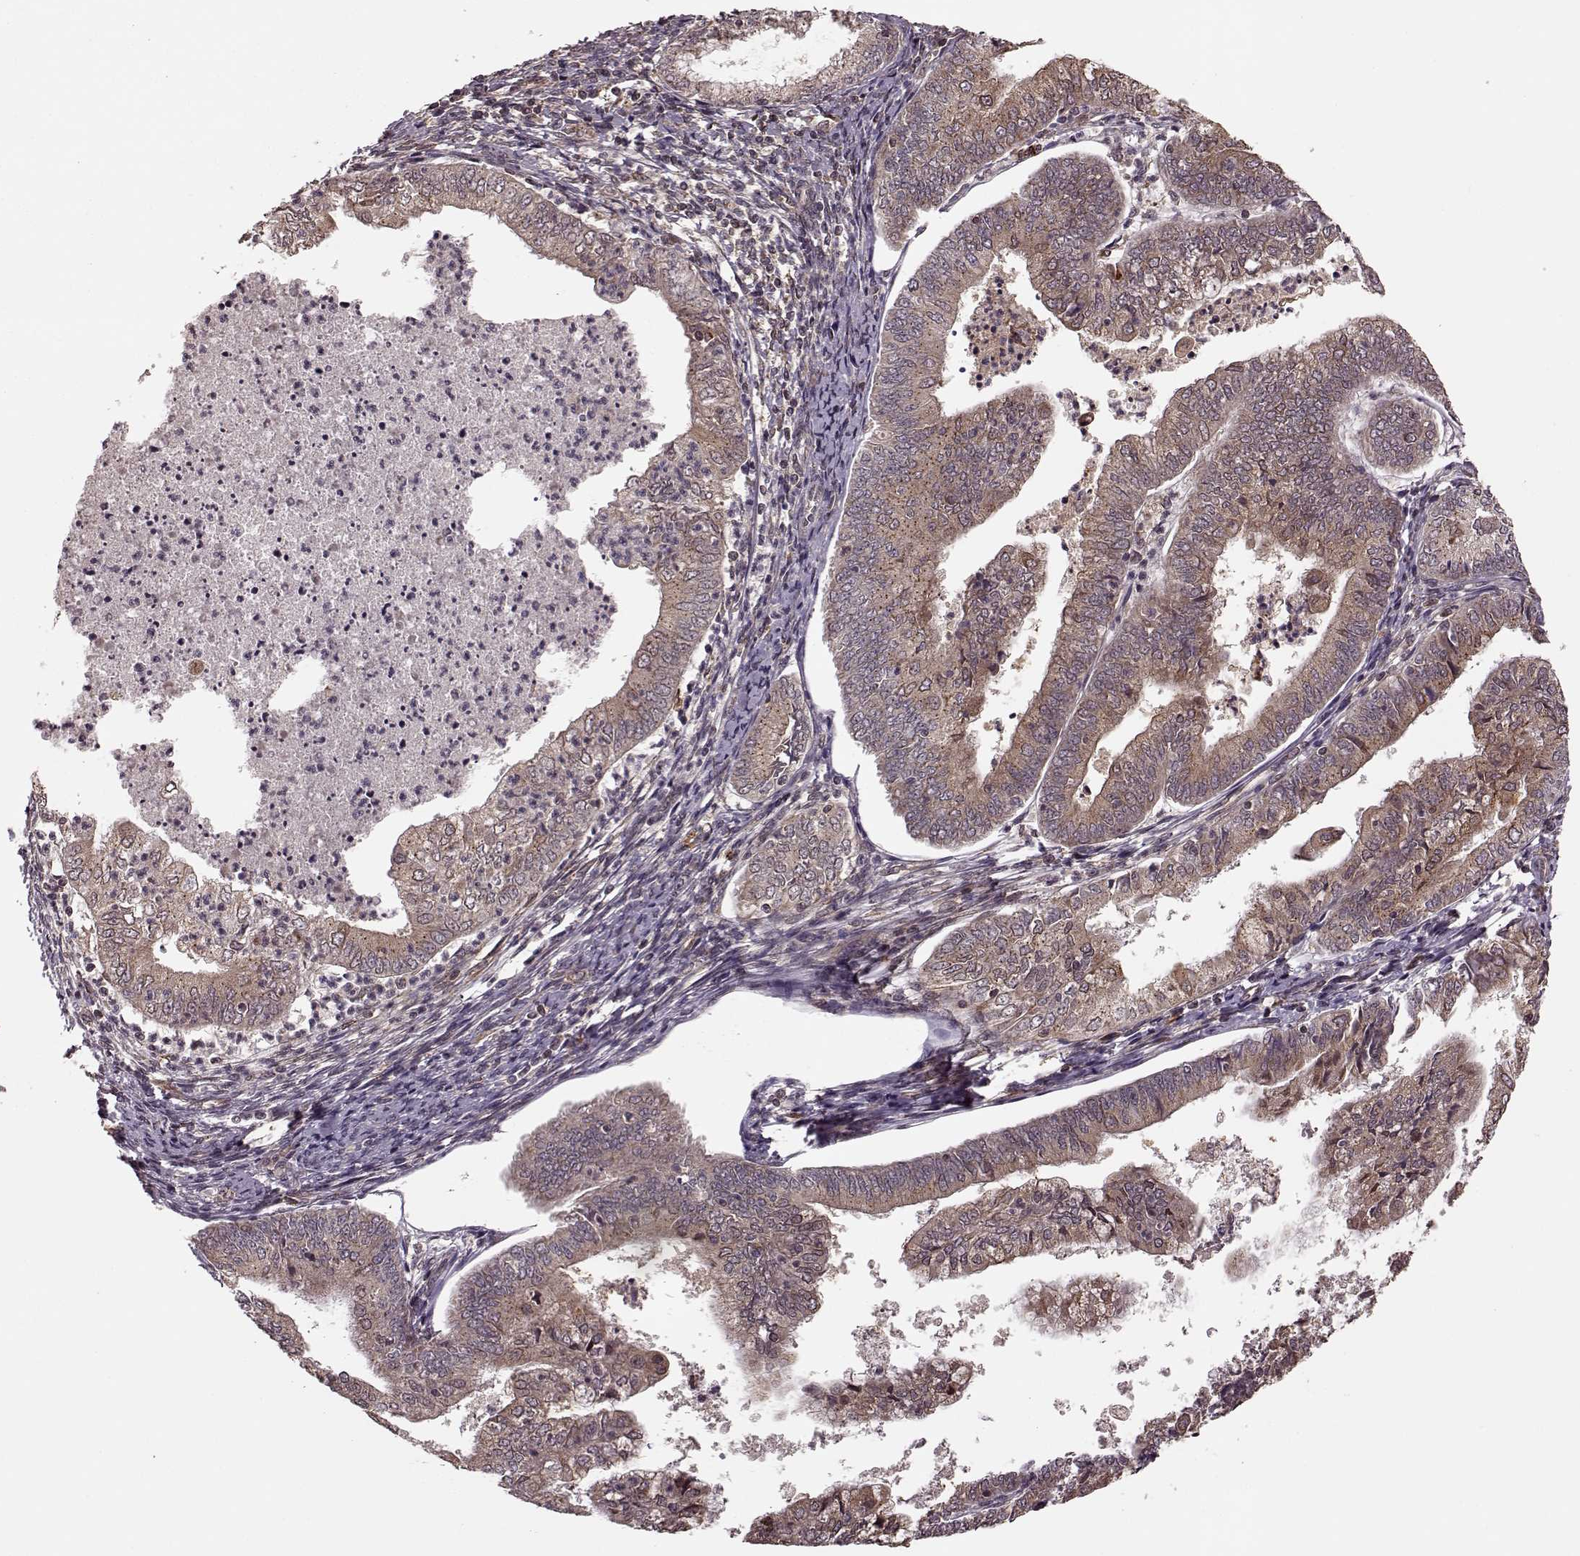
{"staining": {"intensity": "weak", "quantity": ">75%", "location": "cytoplasmic/membranous"}, "tissue": "endometrial cancer", "cell_type": "Tumor cells", "image_type": "cancer", "snomed": [{"axis": "morphology", "description": "Adenocarcinoma, NOS"}, {"axis": "topography", "description": "Endometrium"}], "caption": "Endometrial cancer (adenocarcinoma) stained with a protein marker exhibits weak staining in tumor cells.", "gene": "YIPF5", "patient": {"sex": "female", "age": 55}}